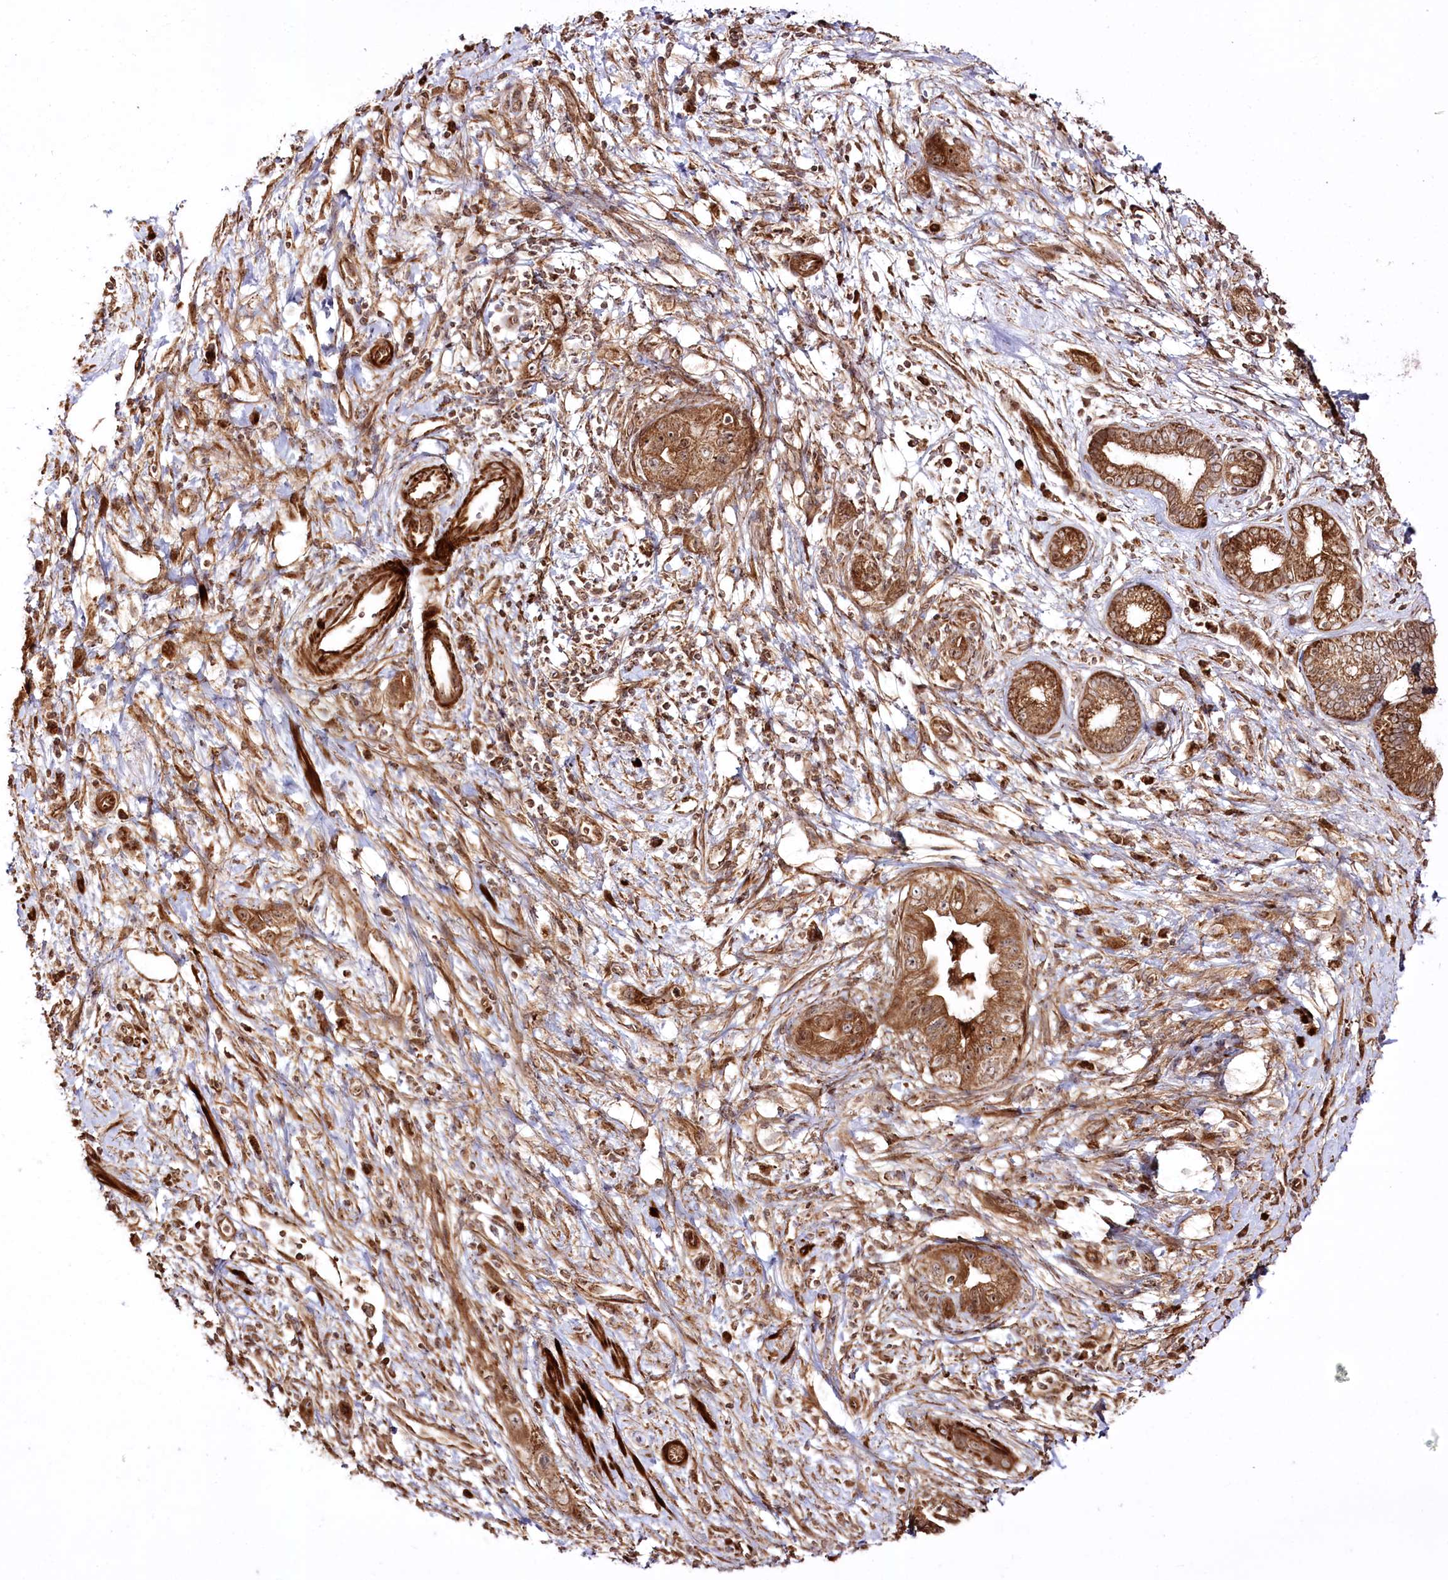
{"staining": {"intensity": "moderate", "quantity": ">75%", "location": "cytoplasmic/membranous"}, "tissue": "pancreatic cancer", "cell_type": "Tumor cells", "image_type": "cancer", "snomed": [{"axis": "morphology", "description": "Adenocarcinoma, NOS"}, {"axis": "topography", "description": "Pancreas"}], "caption": "Protein expression by IHC demonstrates moderate cytoplasmic/membranous staining in about >75% of tumor cells in adenocarcinoma (pancreatic).", "gene": "REXO2", "patient": {"sex": "female", "age": 73}}